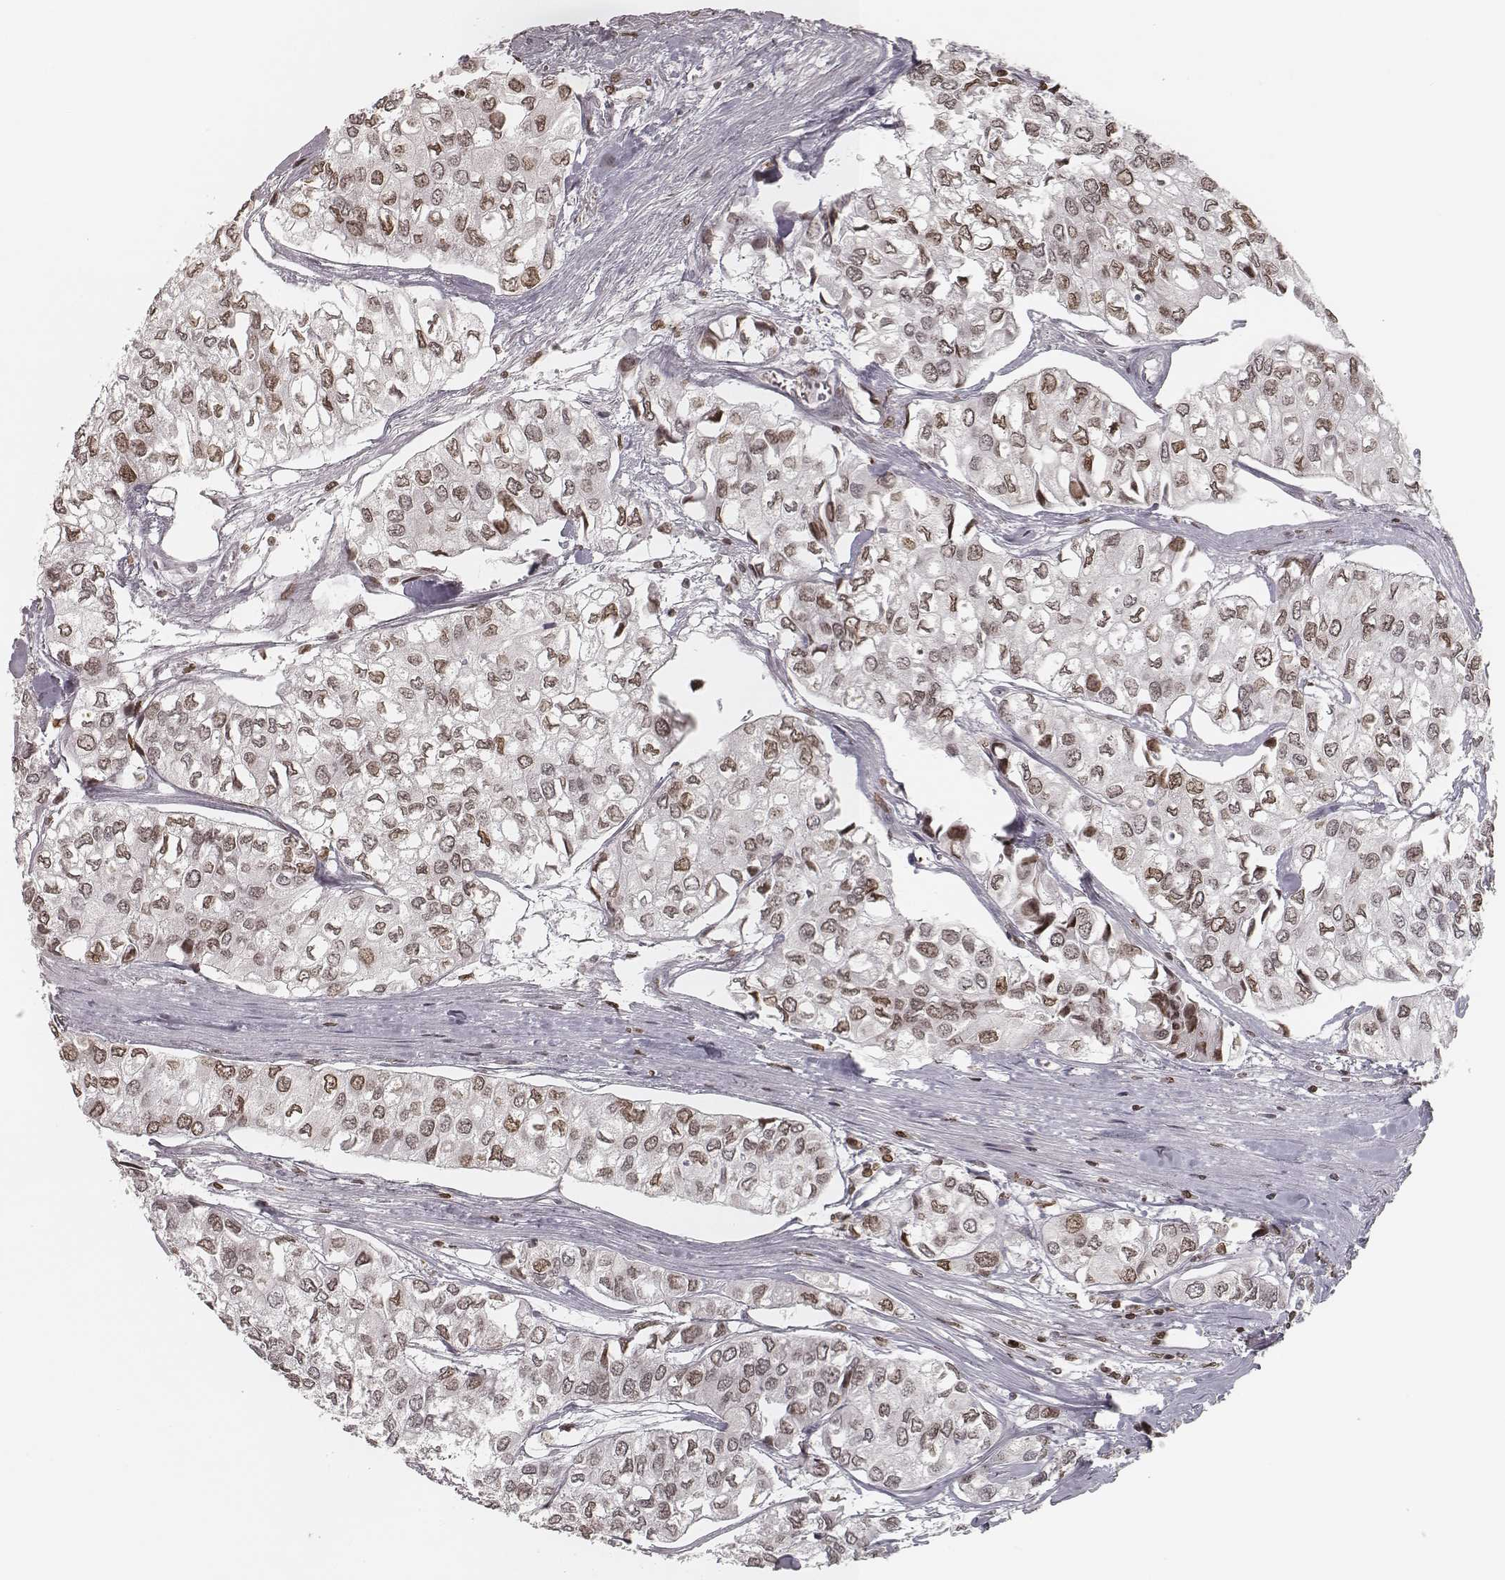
{"staining": {"intensity": "weak", "quantity": "25%-75%", "location": "nuclear"}, "tissue": "urothelial cancer", "cell_type": "Tumor cells", "image_type": "cancer", "snomed": [{"axis": "morphology", "description": "Urothelial carcinoma, High grade"}, {"axis": "topography", "description": "Urinary bladder"}], "caption": "Immunohistochemistry (IHC) photomicrograph of human high-grade urothelial carcinoma stained for a protein (brown), which shows low levels of weak nuclear positivity in about 25%-75% of tumor cells.", "gene": "HMGA2", "patient": {"sex": "male", "age": 73}}